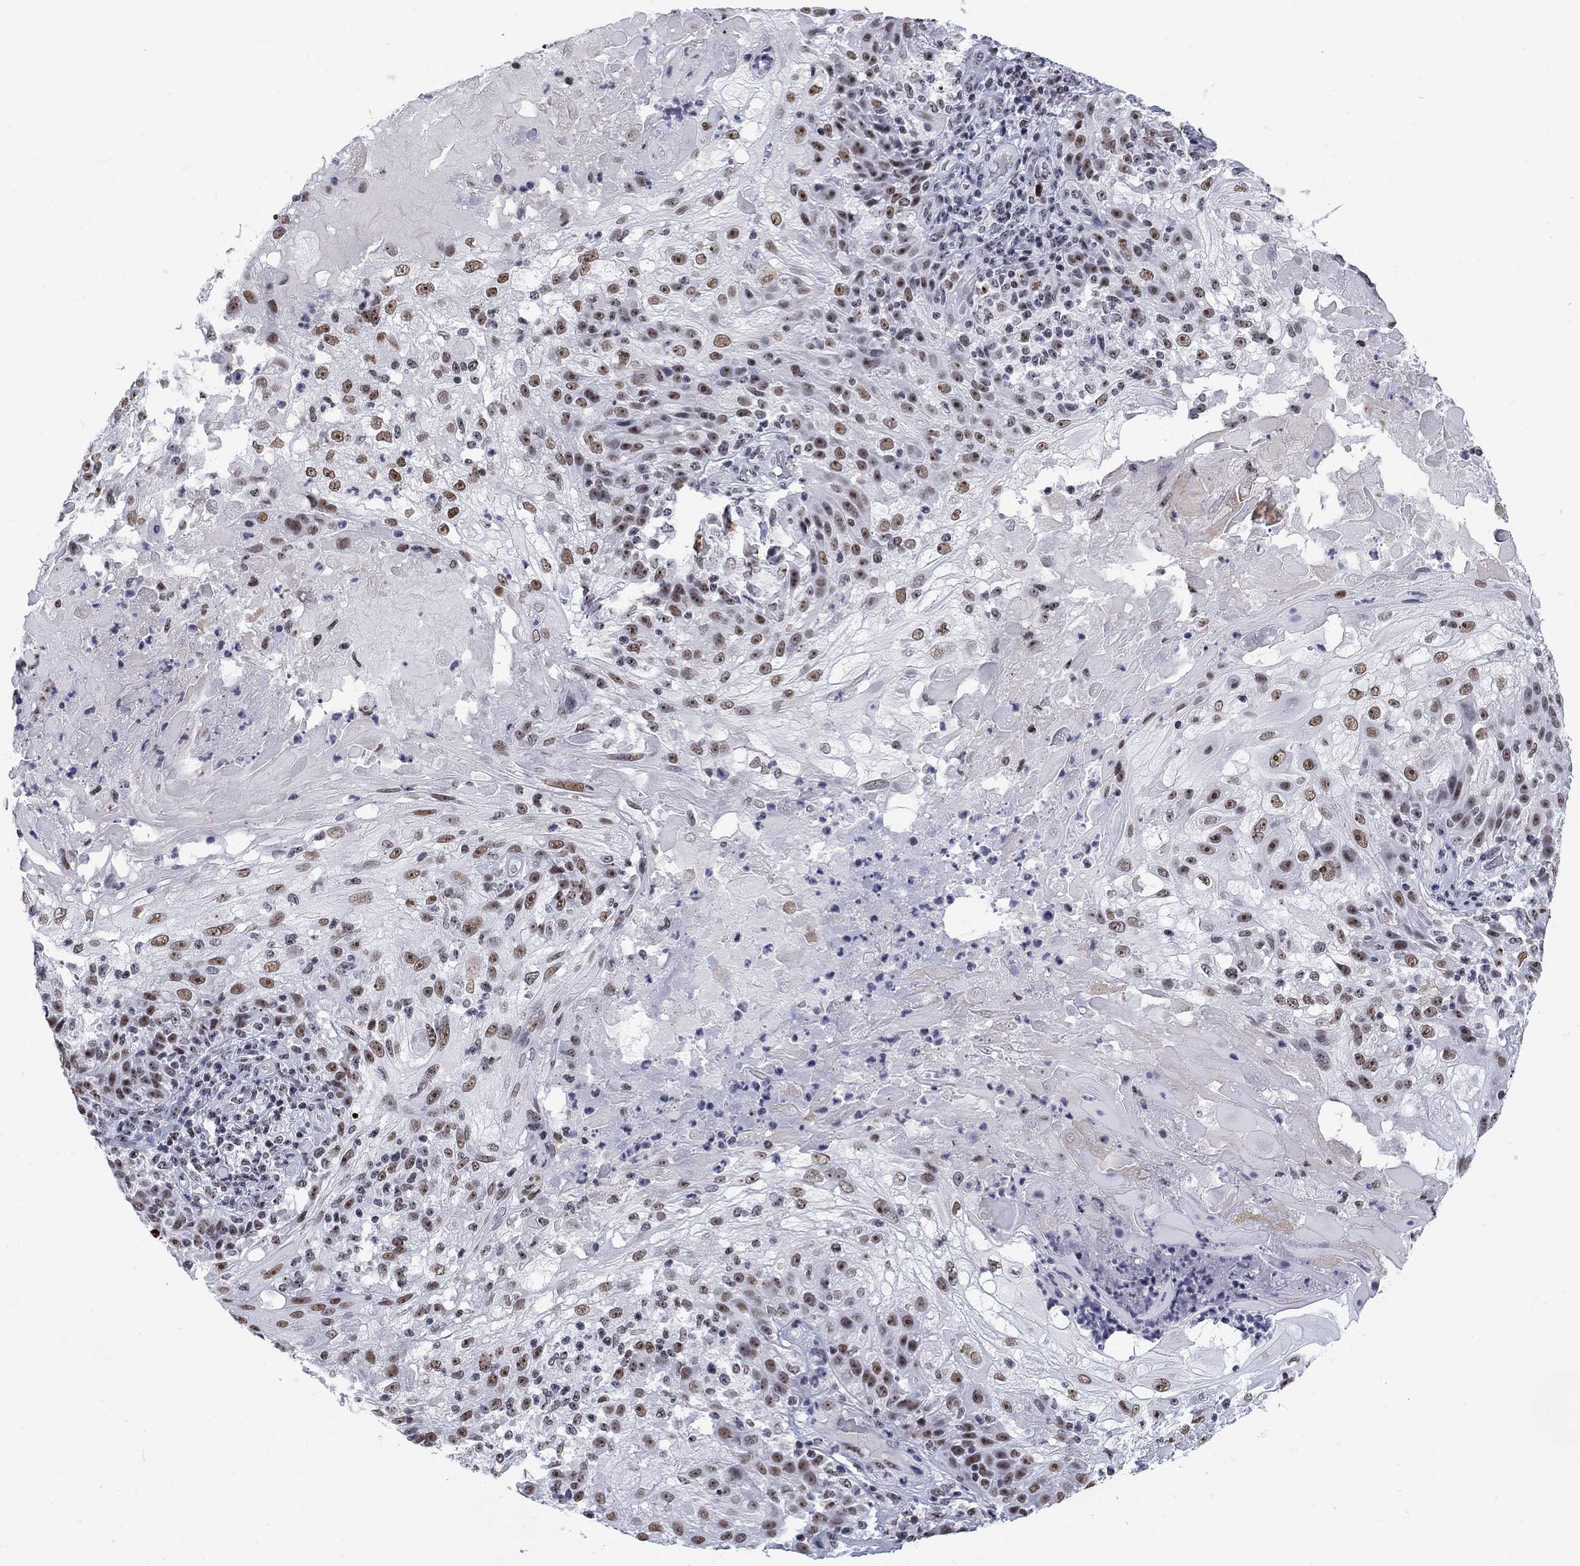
{"staining": {"intensity": "moderate", "quantity": ">75%", "location": "nuclear"}, "tissue": "skin cancer", "cell_type": "Tumor cells", "image_type": "cancer", "snomed": [{"axis": "morphology", "description": "Normal tissue, NOS"}, {"axis": "morphology", "description": "Squamous cell carcinoma, NOS"}, {"axis": "topography", "description": "Skin"}], "caption": "IHC histopathology image of neoplastic tissue: skin squamous cell carcinoma stained using immunohistochemistry demonstrates medium levels of moderate protein expression localized specifically in the nuclear of tumor cells, appearing as a nuclear brown color.", "gene": "CSRNP3", "patient": {"sex": "female", "age": 83}}